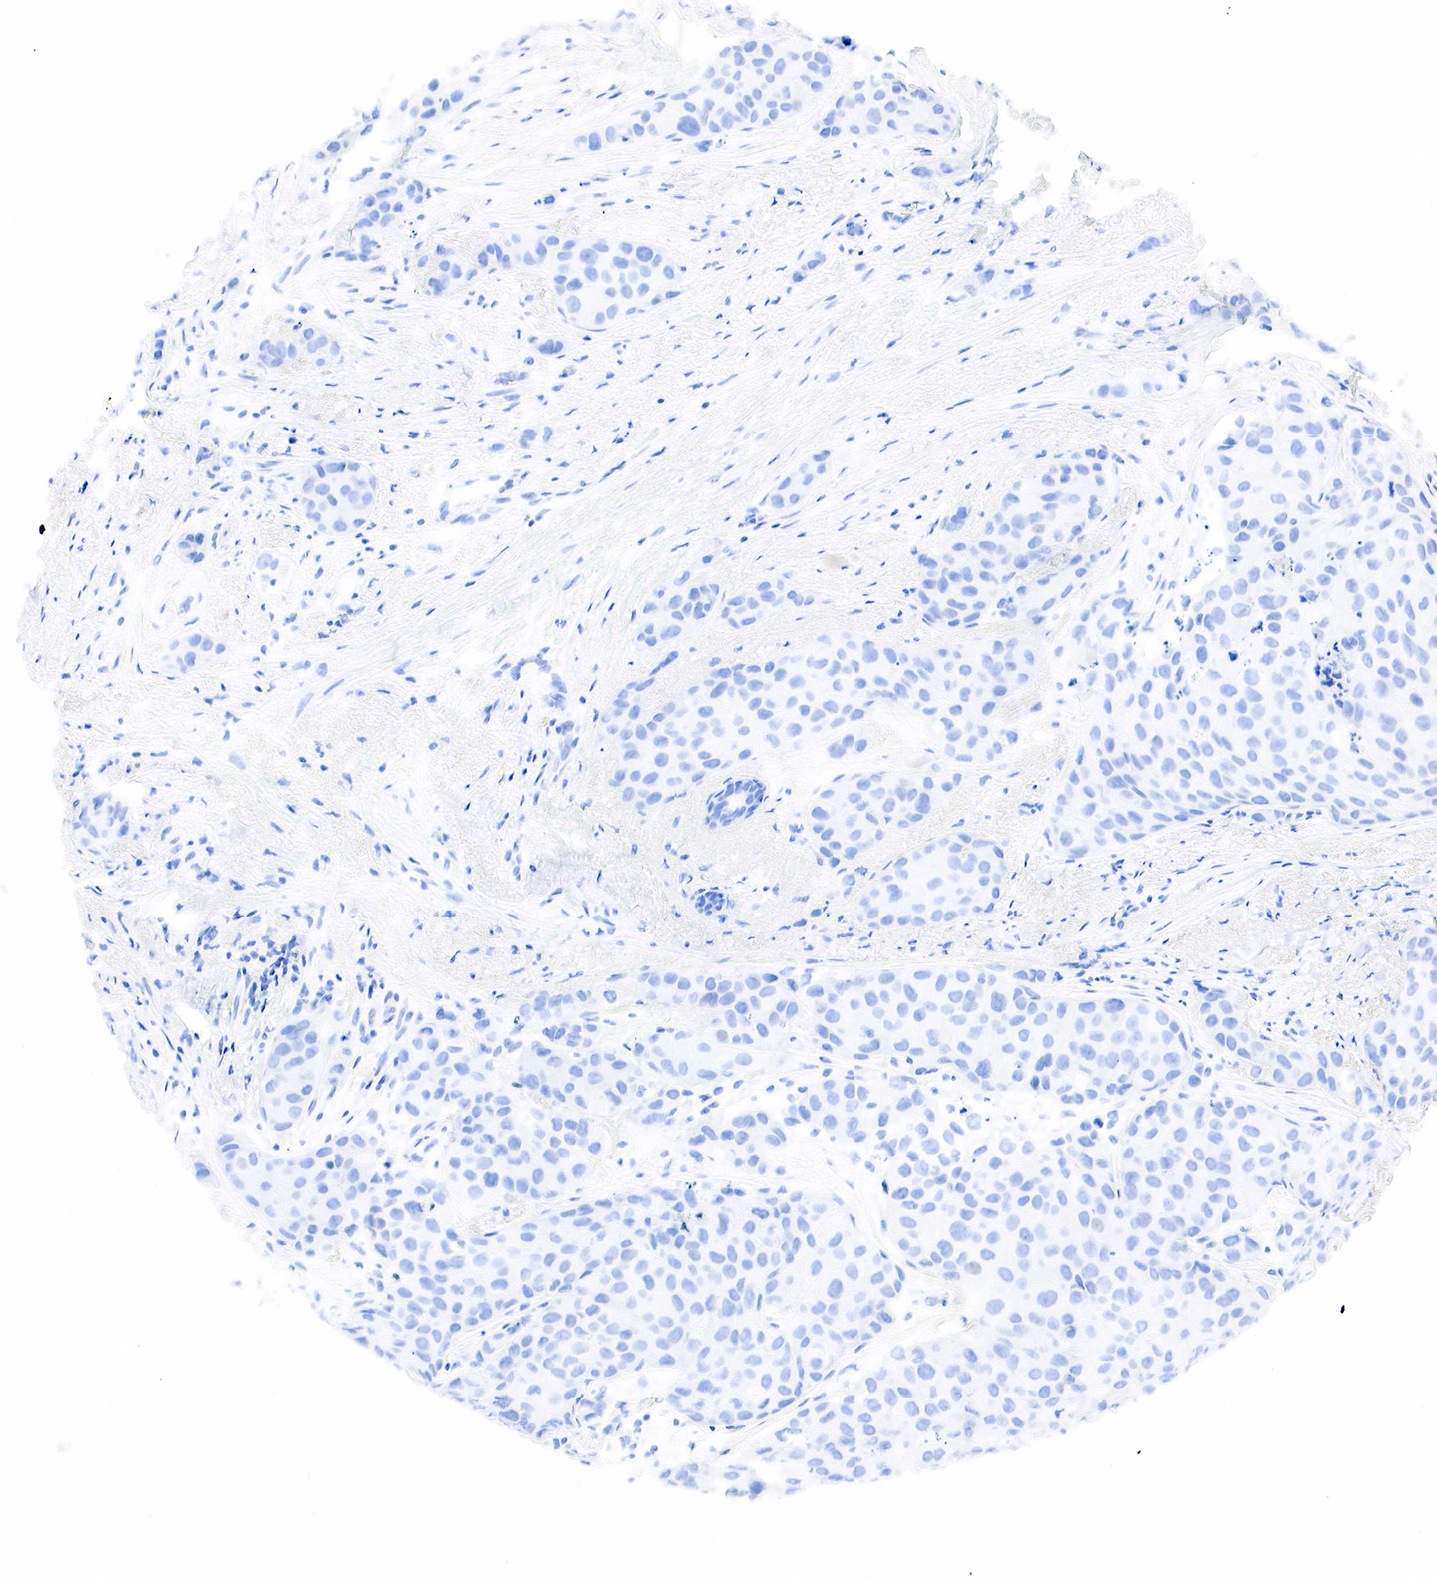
{"staining": {"intensity": "negative", "quantity": "none", "location": "none"}, "tissue": "breast cancer", "cell_type": "Tumor cells", "image_type": "cancer", "snomed": [{"axis": "morphology", "description": "Duct carcinoma"}, {"axis": "topography", "description": "Breast"}], "caption": "The image demonstrates no staining of tumor cells in breast cancer (invasive ductal carcinoma). (Immunohistochemistry, brightfield microscopy, high magnification).", "gene": "PTH", "patient": {"sex": "female", "age": 68}}